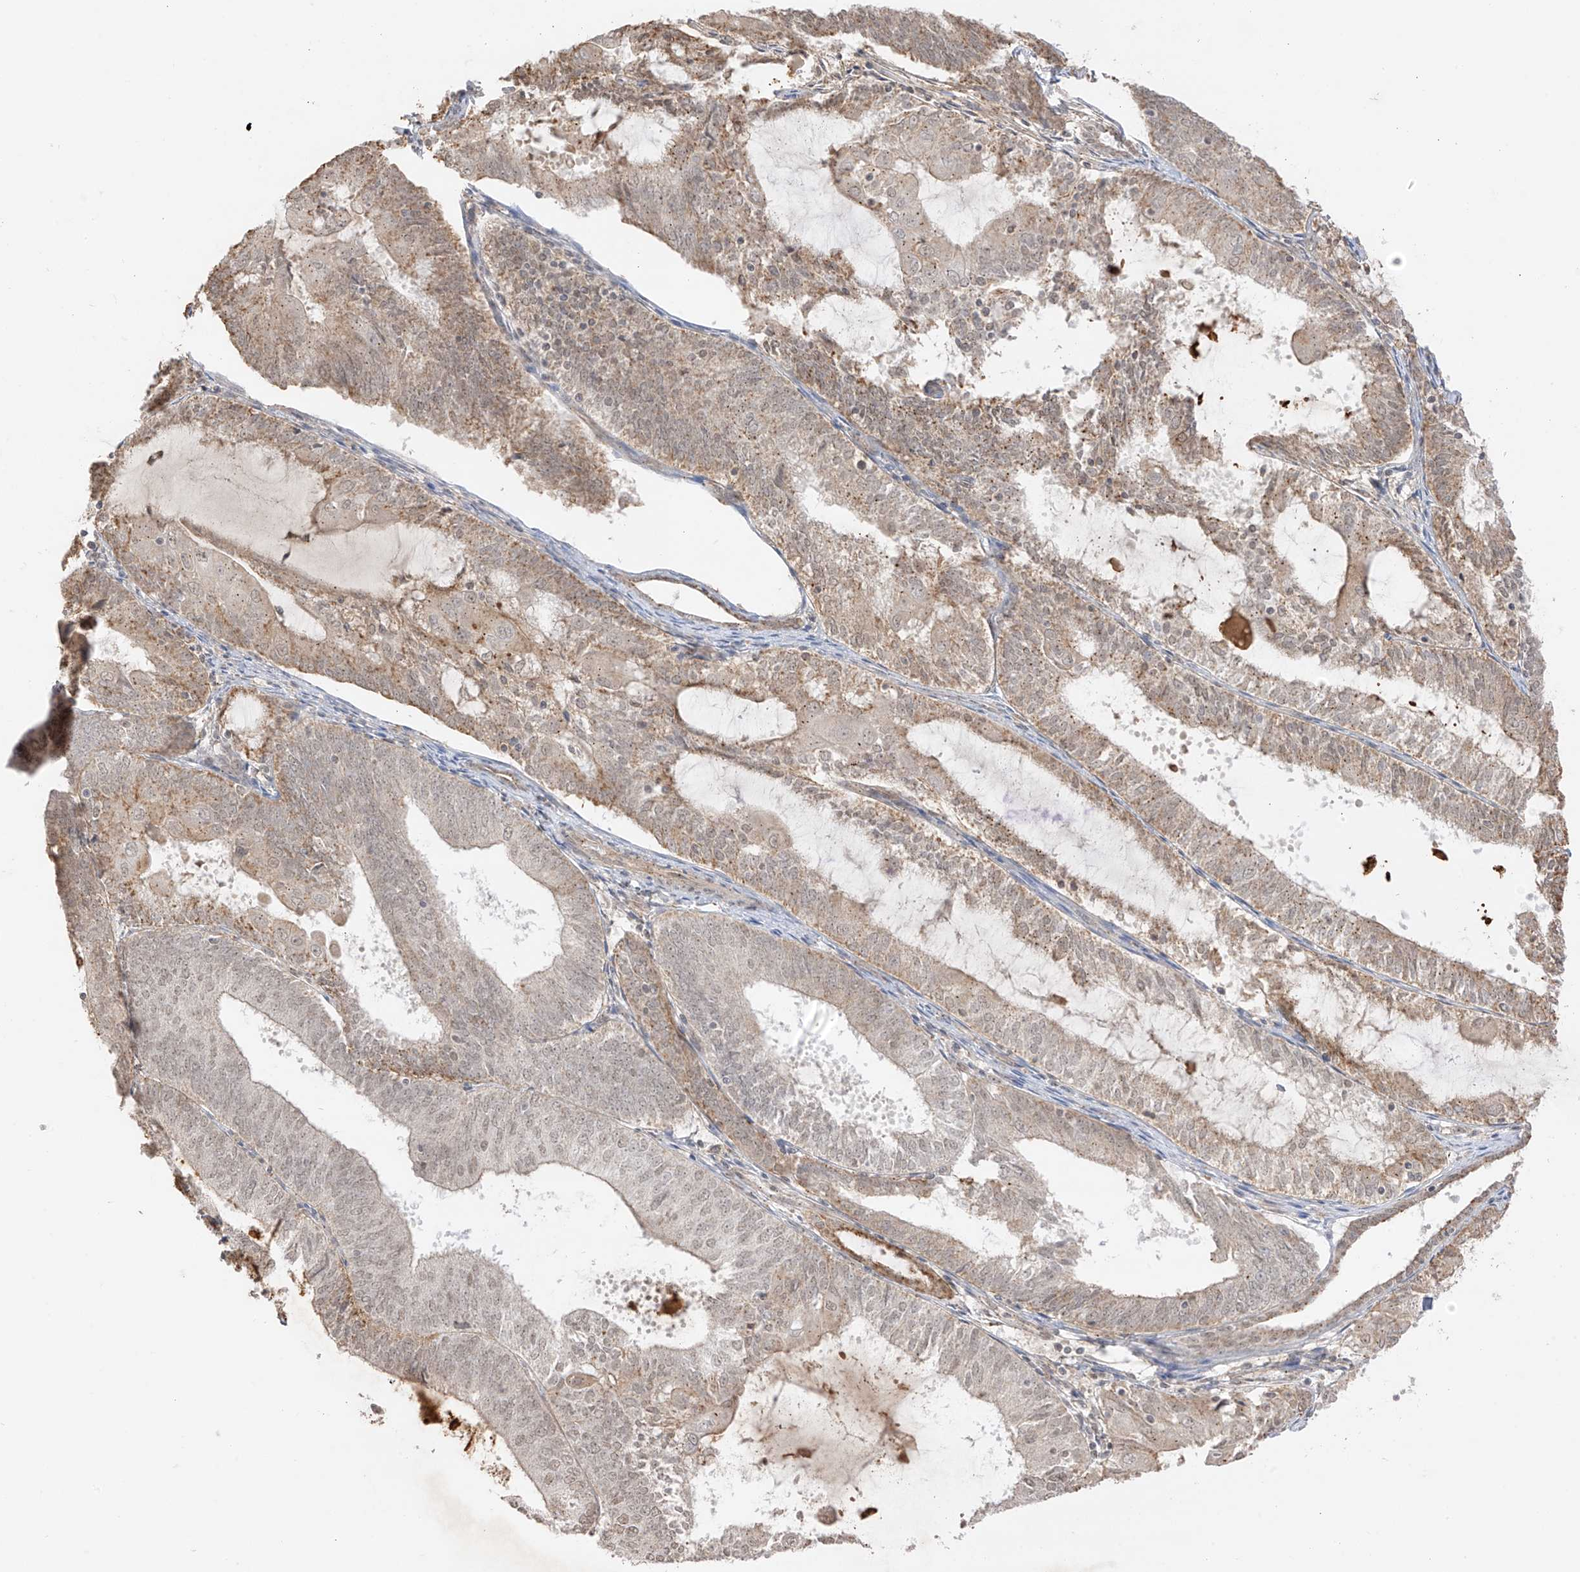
{"staining": {"intensity": "moderate", "quantity": "25%-75%", "location": "cytoplasmic/membranous"}, "tissue": "endometrial cancer", "cell_type": "Tumor cells", "image_type": "cancer", "snomed": [{"axis": "morphology", "description": "Adenocarcinoma, NOS"}, {"axis": "topography", "description": "Endometrium"}], "caption": "Immunohistochemistry of adenocarcinoma (endometrial) shows medium levels of moderate cytoplasmic/membranous positivity in about 25%-75% of tumor cells.", "gene": "N4BP3", "patient": {"sex": "female", "age": 81}}